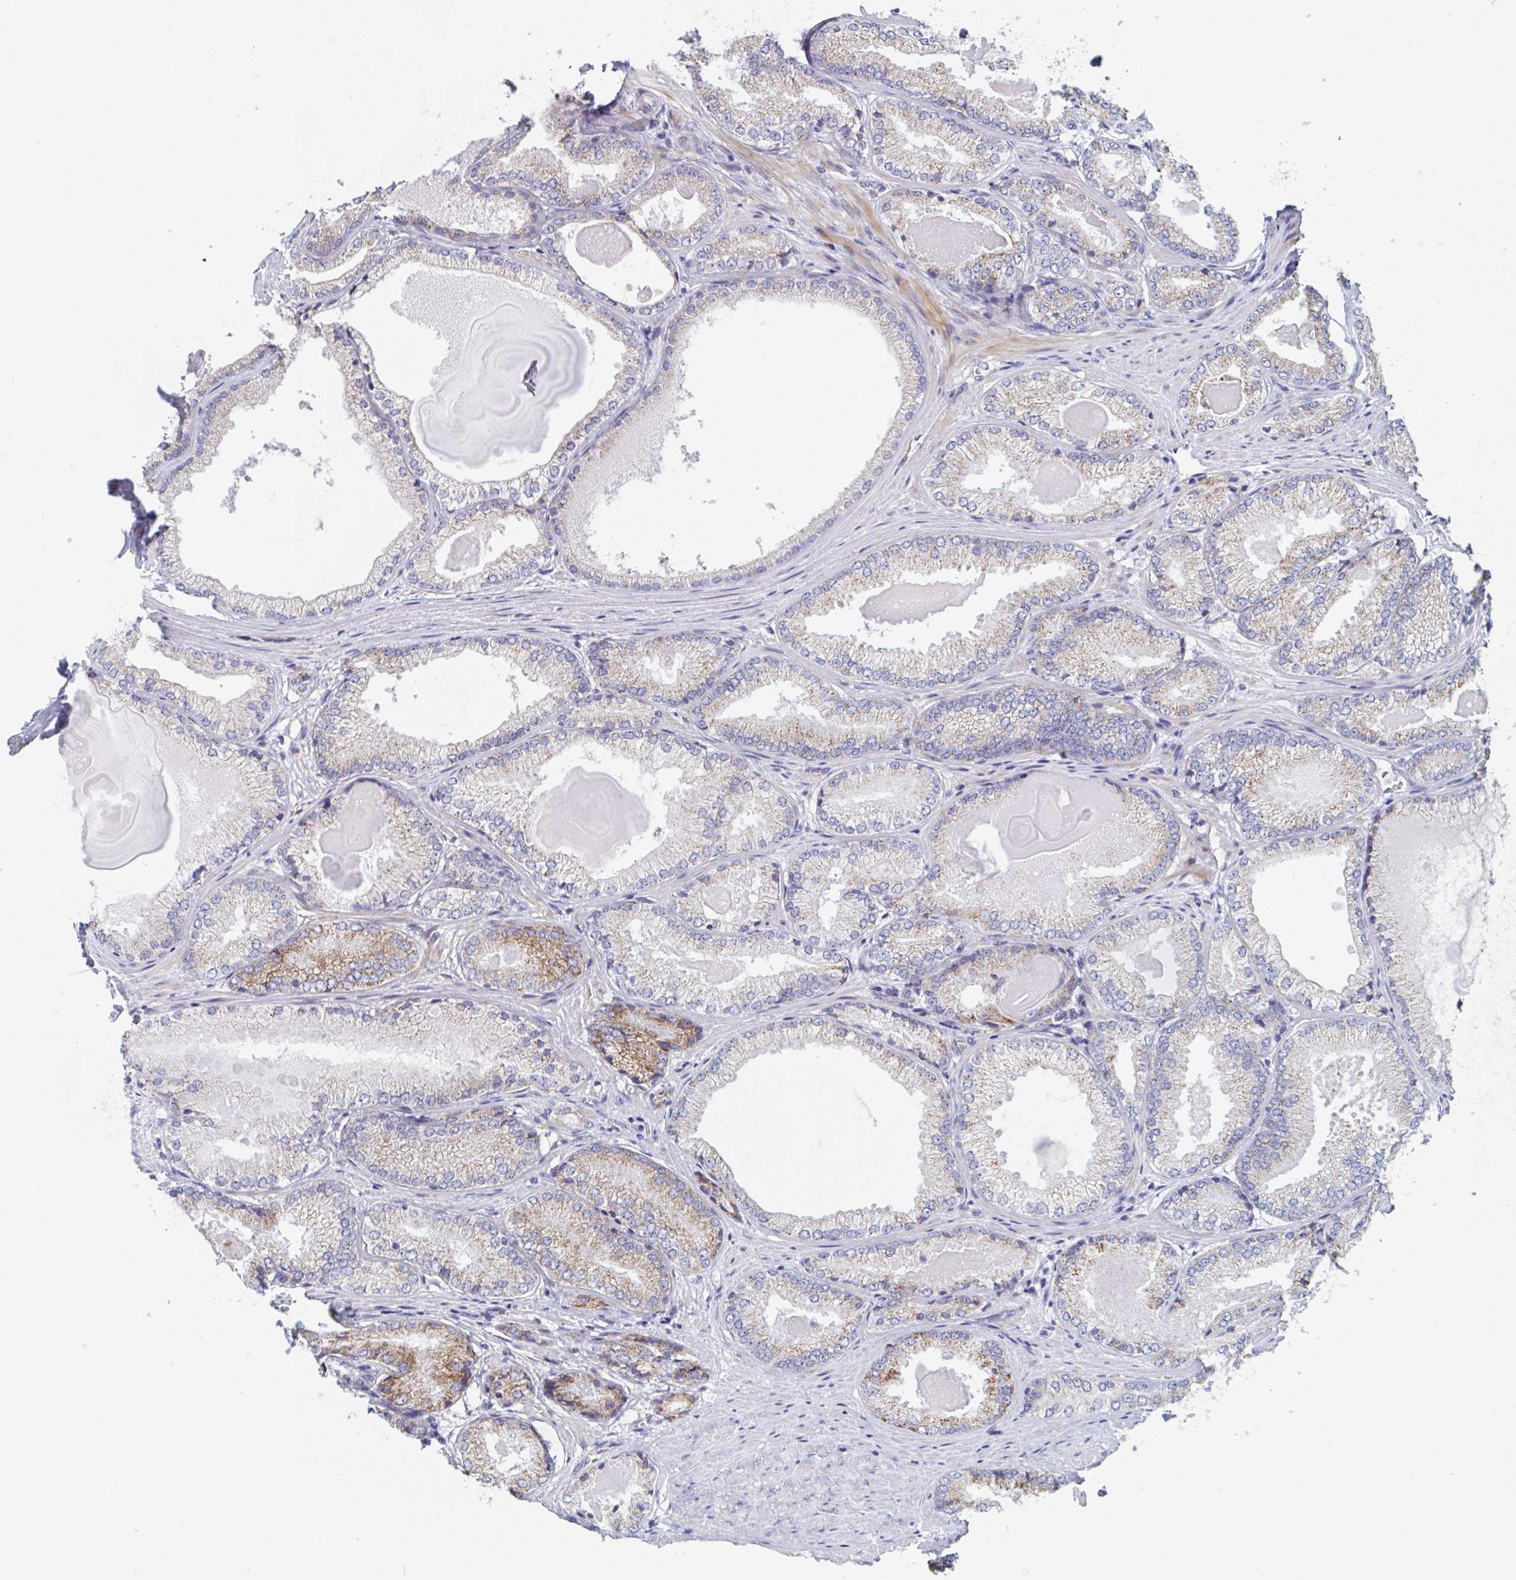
{"staining": {"intensity": "moderate", "quantity": "25%-75%", "location": "cytoplasmic/membranous"}, "tissue": "prostate cancer", "cell_type": "Tumor cells", "image_type": "cancer", "snomed": [{"axis": "morphology", "description": "Adenocarcinoma, NOS"}, {"axis": "morphology", "description": "Adenocarcinoma, Low grade"}, {"axis": "topography", "description": "Prostate"}], "caption": "IHC (DAB) staining of low-grade adenocarcinoma (prostate) exhibits moderate cytoplasmic/membranous protein expression in about 25%-75% of tumor cells. (DAB (3,3'-diaminobenzidine) IHC, brown staining for protein, blue staining for nuclei).", "gene": "MRPL53", "patient": {"sex": "male", "age": 68}}